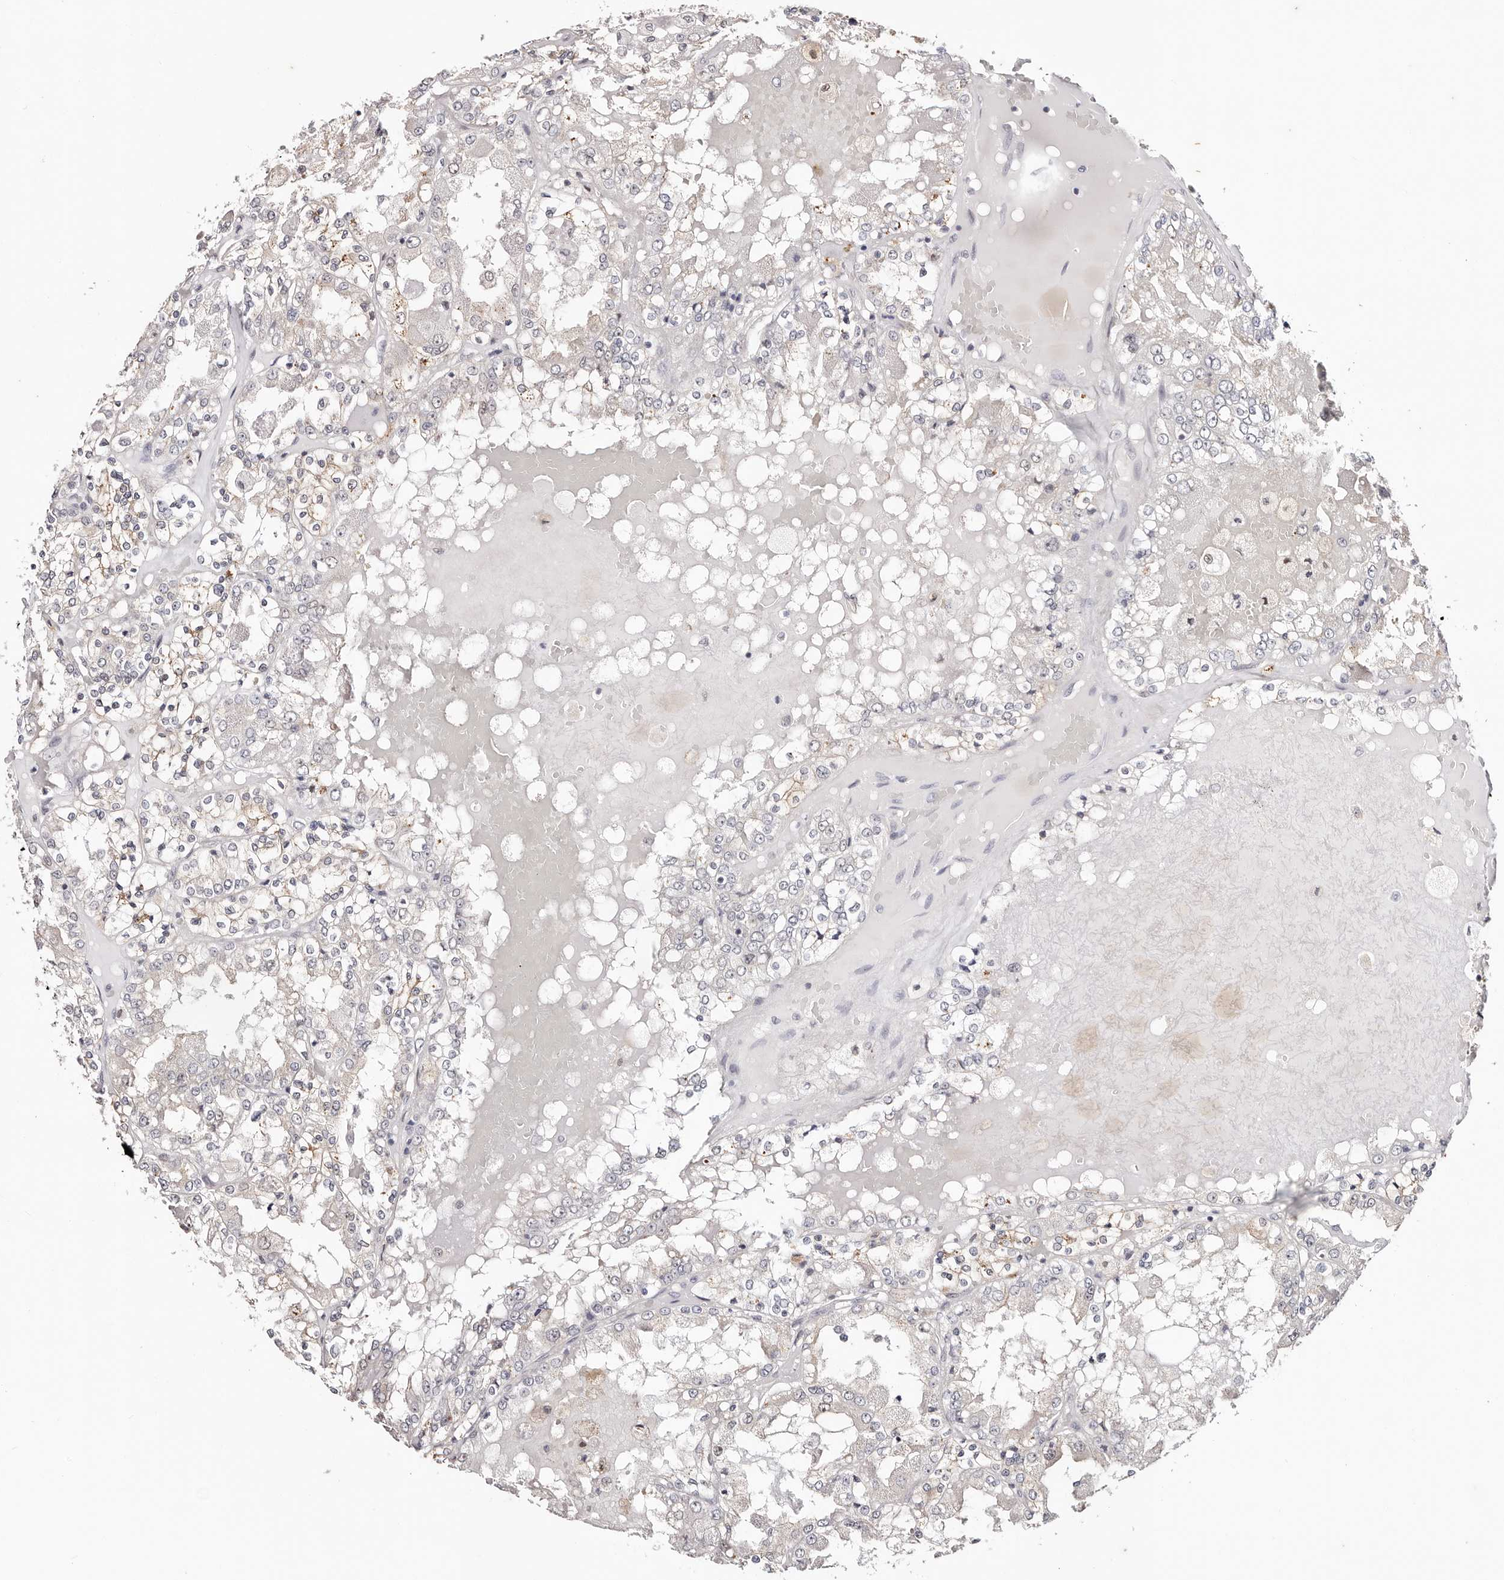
{"staining": {"intensity": "negative", "quantity": "none", "location": "none"}, "tissue": "renal cancer", "cell_type": "Tumor cells", "image_type": "cancer", "snomed": [{"axis": "morphology", "description": "Adenocarcinoma, NOS"}, {"axis": "topography", "description": "Kidney"}], "caption": "Immunohistochemistry micrograph of renal cancer stained for a protein (brown), which shows no expression in tumor cells.", "gene": "TYW3", "patient": {"sex": "female", "age": 56}}